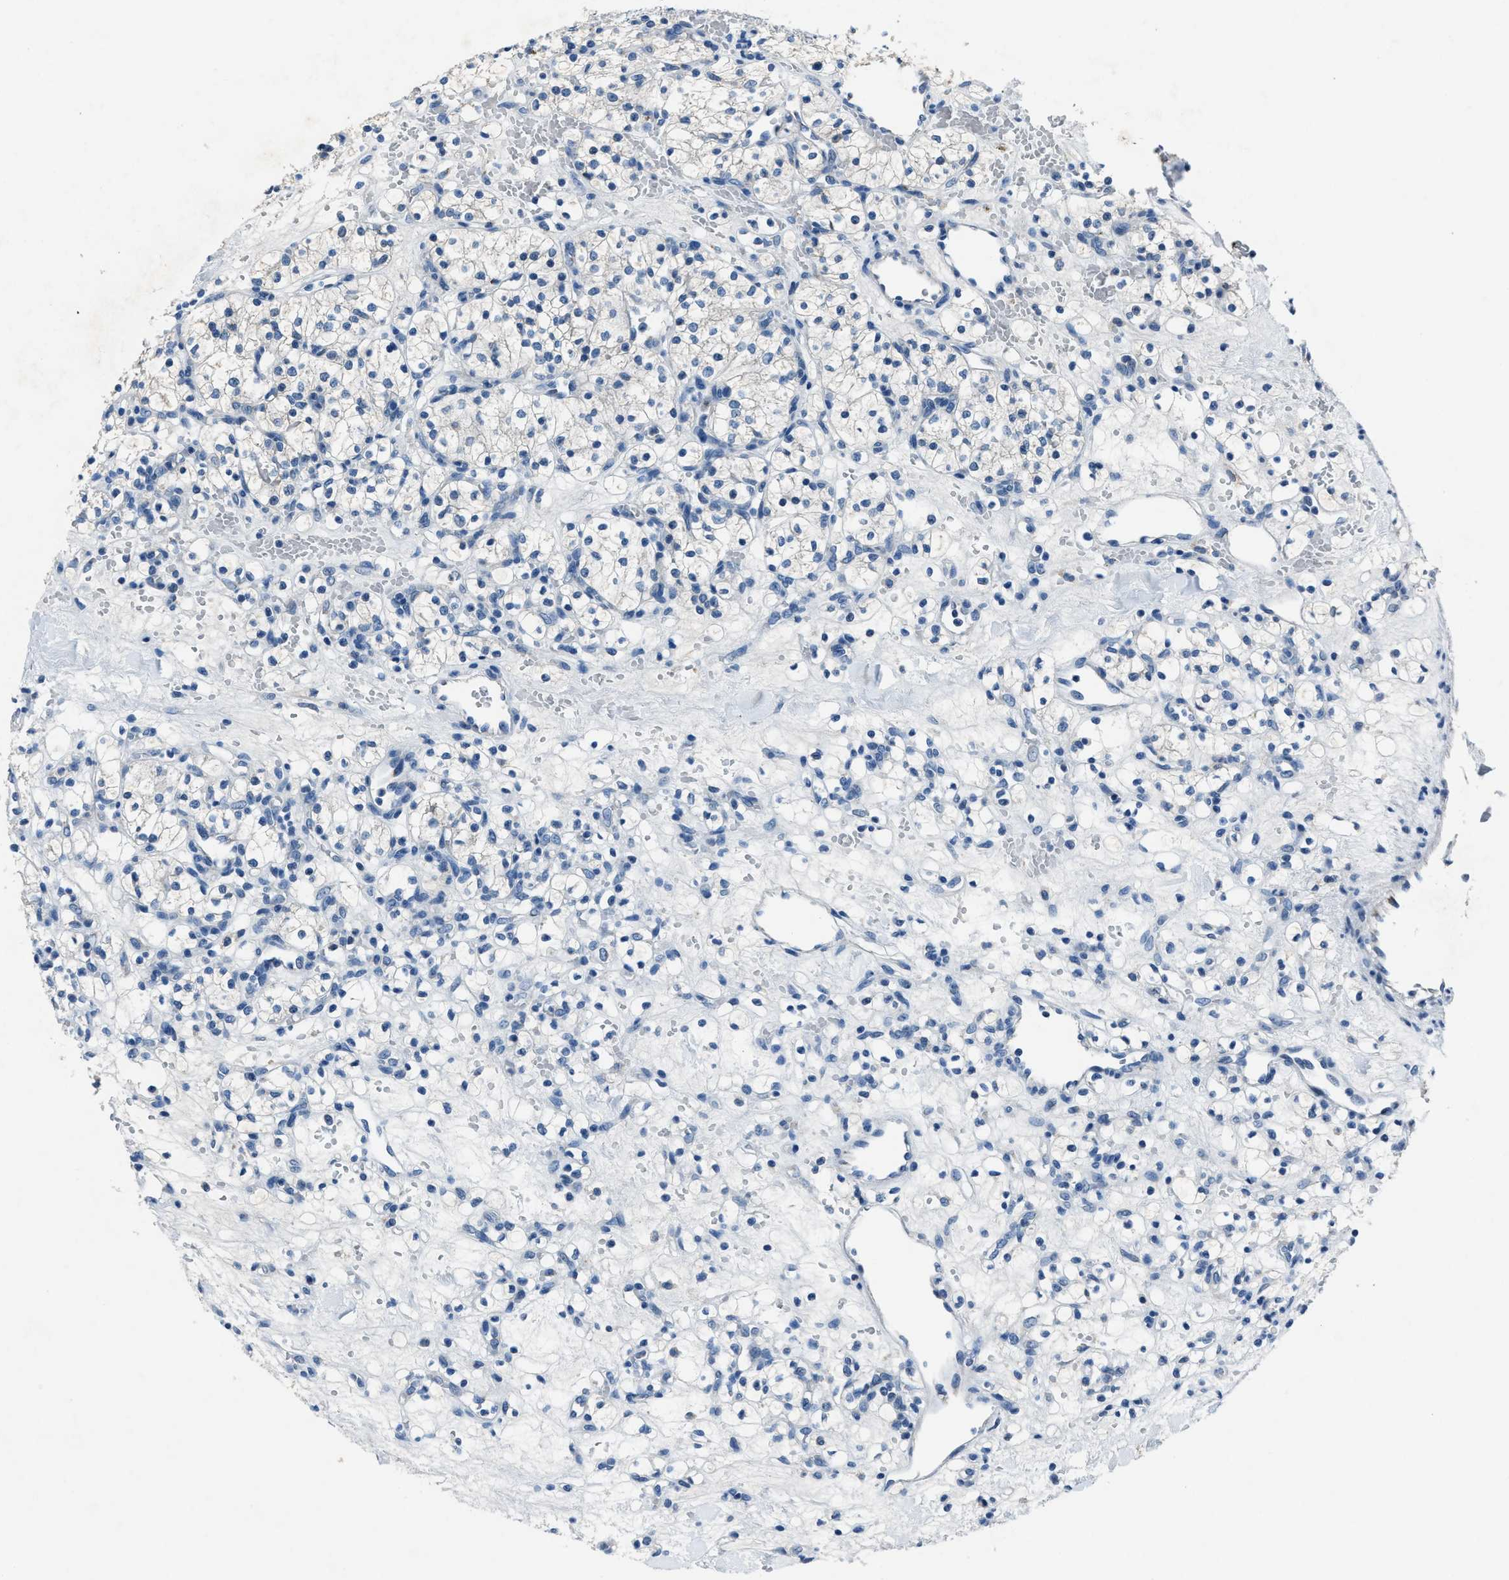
{"staining": {"intensity": "negative", "quantity": "none", "location": "none"}, "tissue": "renal cancer", "cell_type": "Tumor cells", "image_type": "cancer", "snomed": [{"axis": "morphology", "description": "Adenocarcinoma, NOS"}, {"axis": "topography", "description": "Kidney"}], "caption": "This is an immunohistochemistry photomicrograph of human renal adenocarcinoma. There is no expression in tumor cells.", "gene": "ADAM2", "patient": {"sex": "female", "age": 60}}